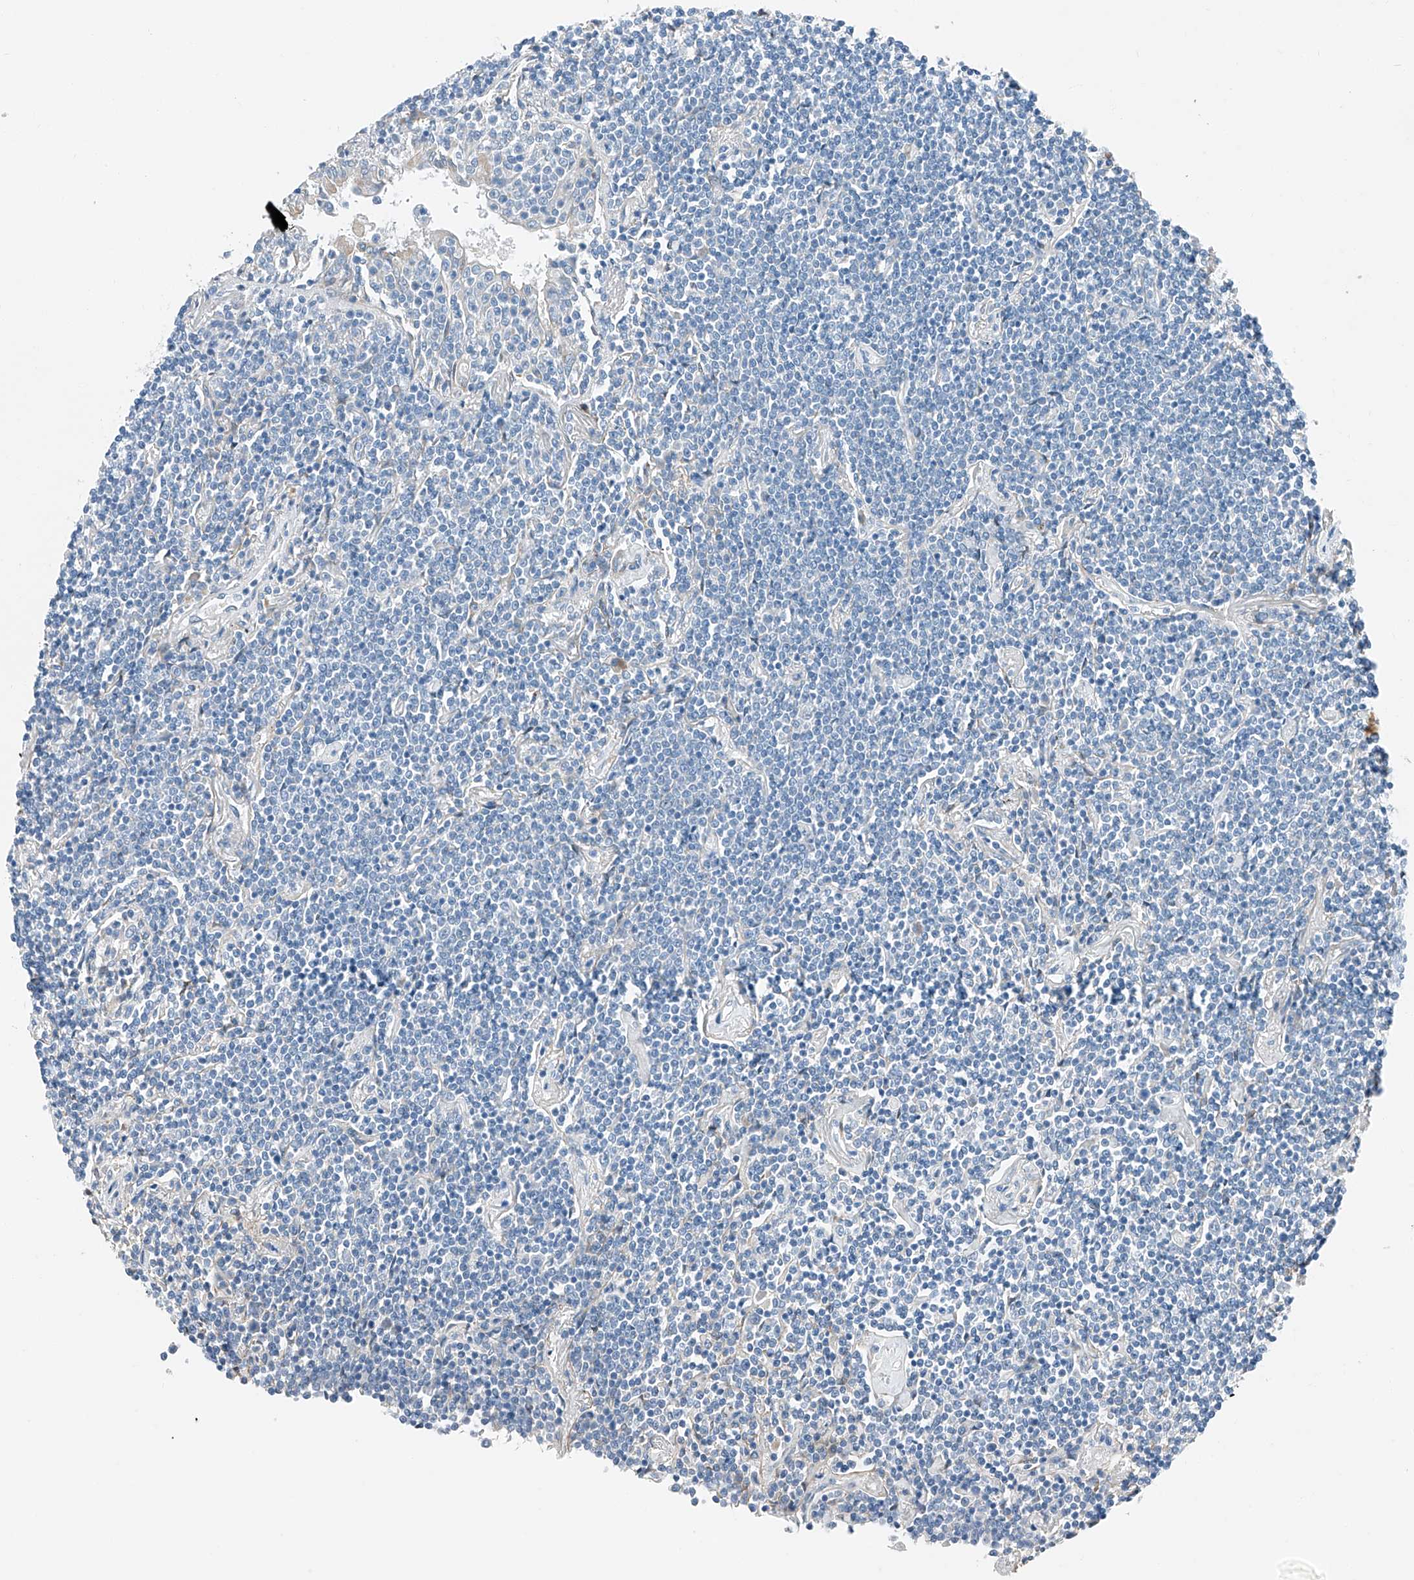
{"staining": {"intensity": "negative", "quantity": "none", "location": "none"}, "tissue": "lymphoma", "cell_type": "Tumor cells", "image_type": "cancer", "snomed": [{"axis": "morphology", "description": "Malignant lymphoma, non-Hodgkin's type, Low grade"}, {"axis": "topography", "description": "Lung"}], "caption": "Tumor cells show no significant staining in lymphoma.", "gene": "MDGA1", "patient": {"sex": "female", "age": 71}}